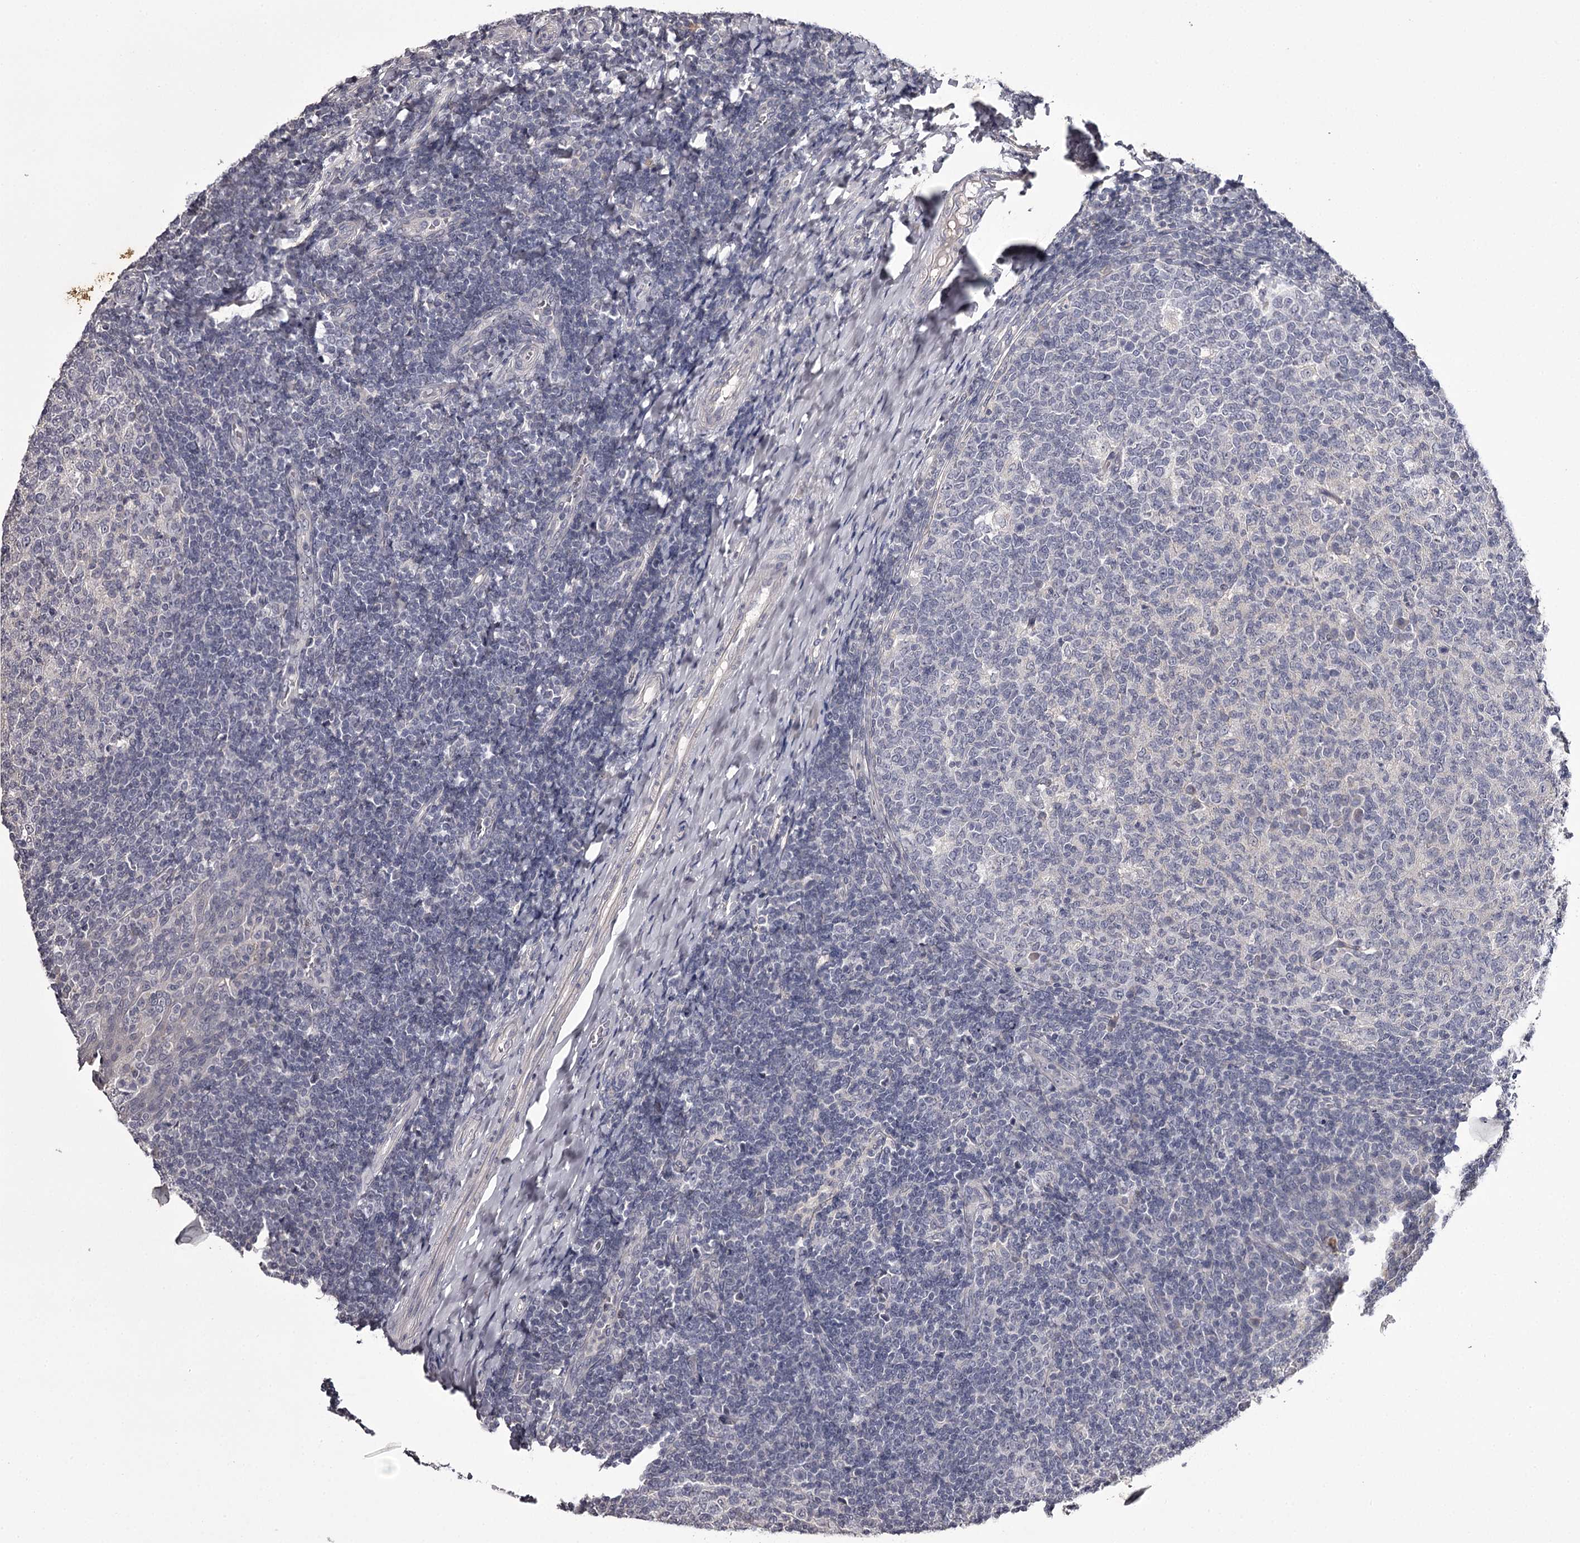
{"staining": {"intensity": "negative", "quantity": "none", "location": "none"}, "tissue": "tonsil", "cell_type": "Germinal center cells", "image_type": "normal", "snomed": [{"axis": "morphology", "description": "Normal tissue, NOS"}, {"axis": "topography", "description": "Tonsil"}], "caption": "Protein analysis of benign tonsil demonstrates no significant expression in germinal center cells. (Brightfield microscopy of DAB immunohistochemistry at high magnification).", "gene": "PRM2", "patient": {"sex": "female", "age": 19}}